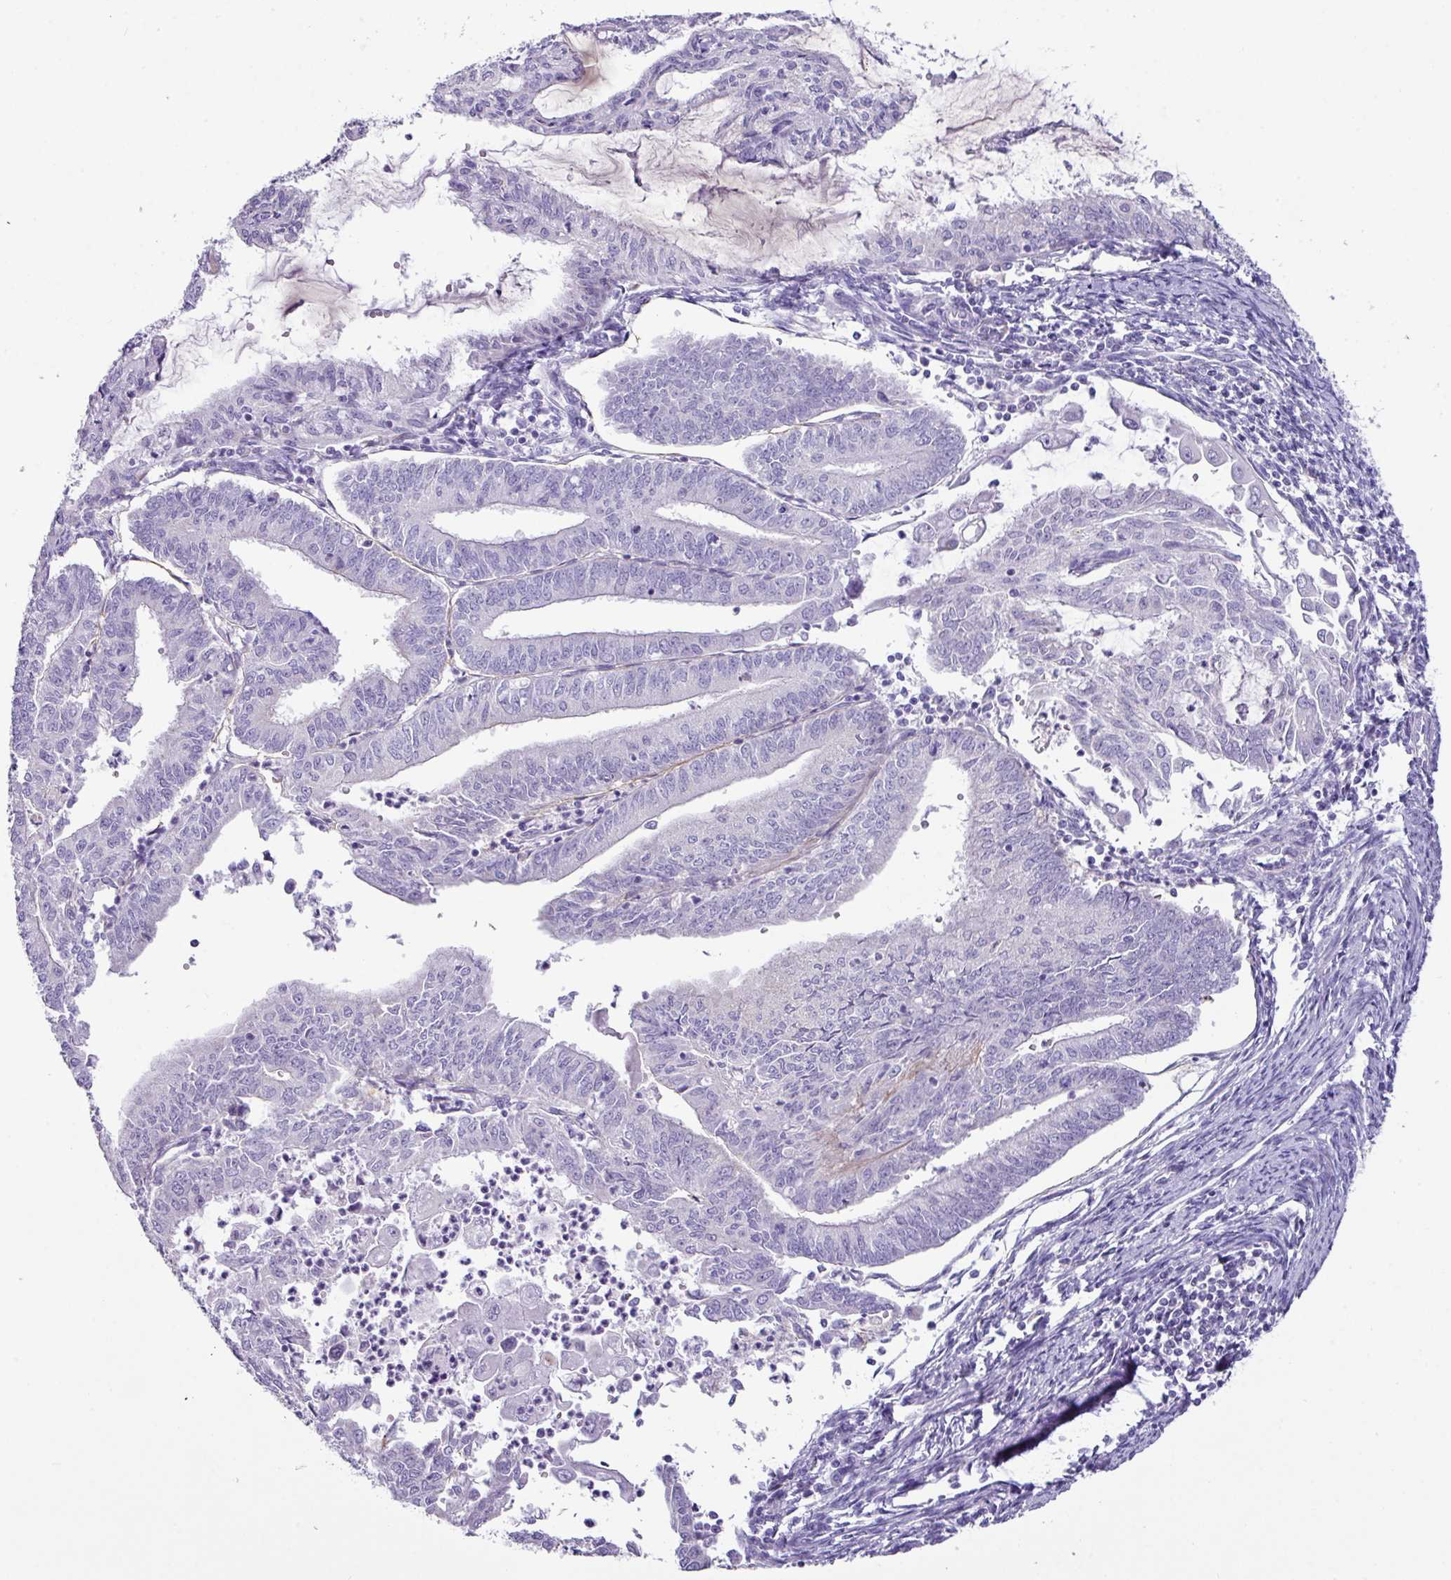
{"staining": {"intensity": "negative", "quantity": "none", "location": "none"}, "tissue": "endometrial cancer", "cell_type": "Tumor cells", "image_type": "cancer", "snomed": [{"axis": "morphology", "description": "Adenocarcinoma, NOS"}, {"axis": "topography", "description": "Endometrium"}], "caption": "Endometrial cancer (adenocarcinoma) stained for a protein using immunohistochemistry (IHC) exhibits no staining tumor cells.", "gene": "ZNF524", "patient": {"sex": "female", "age": 70}}